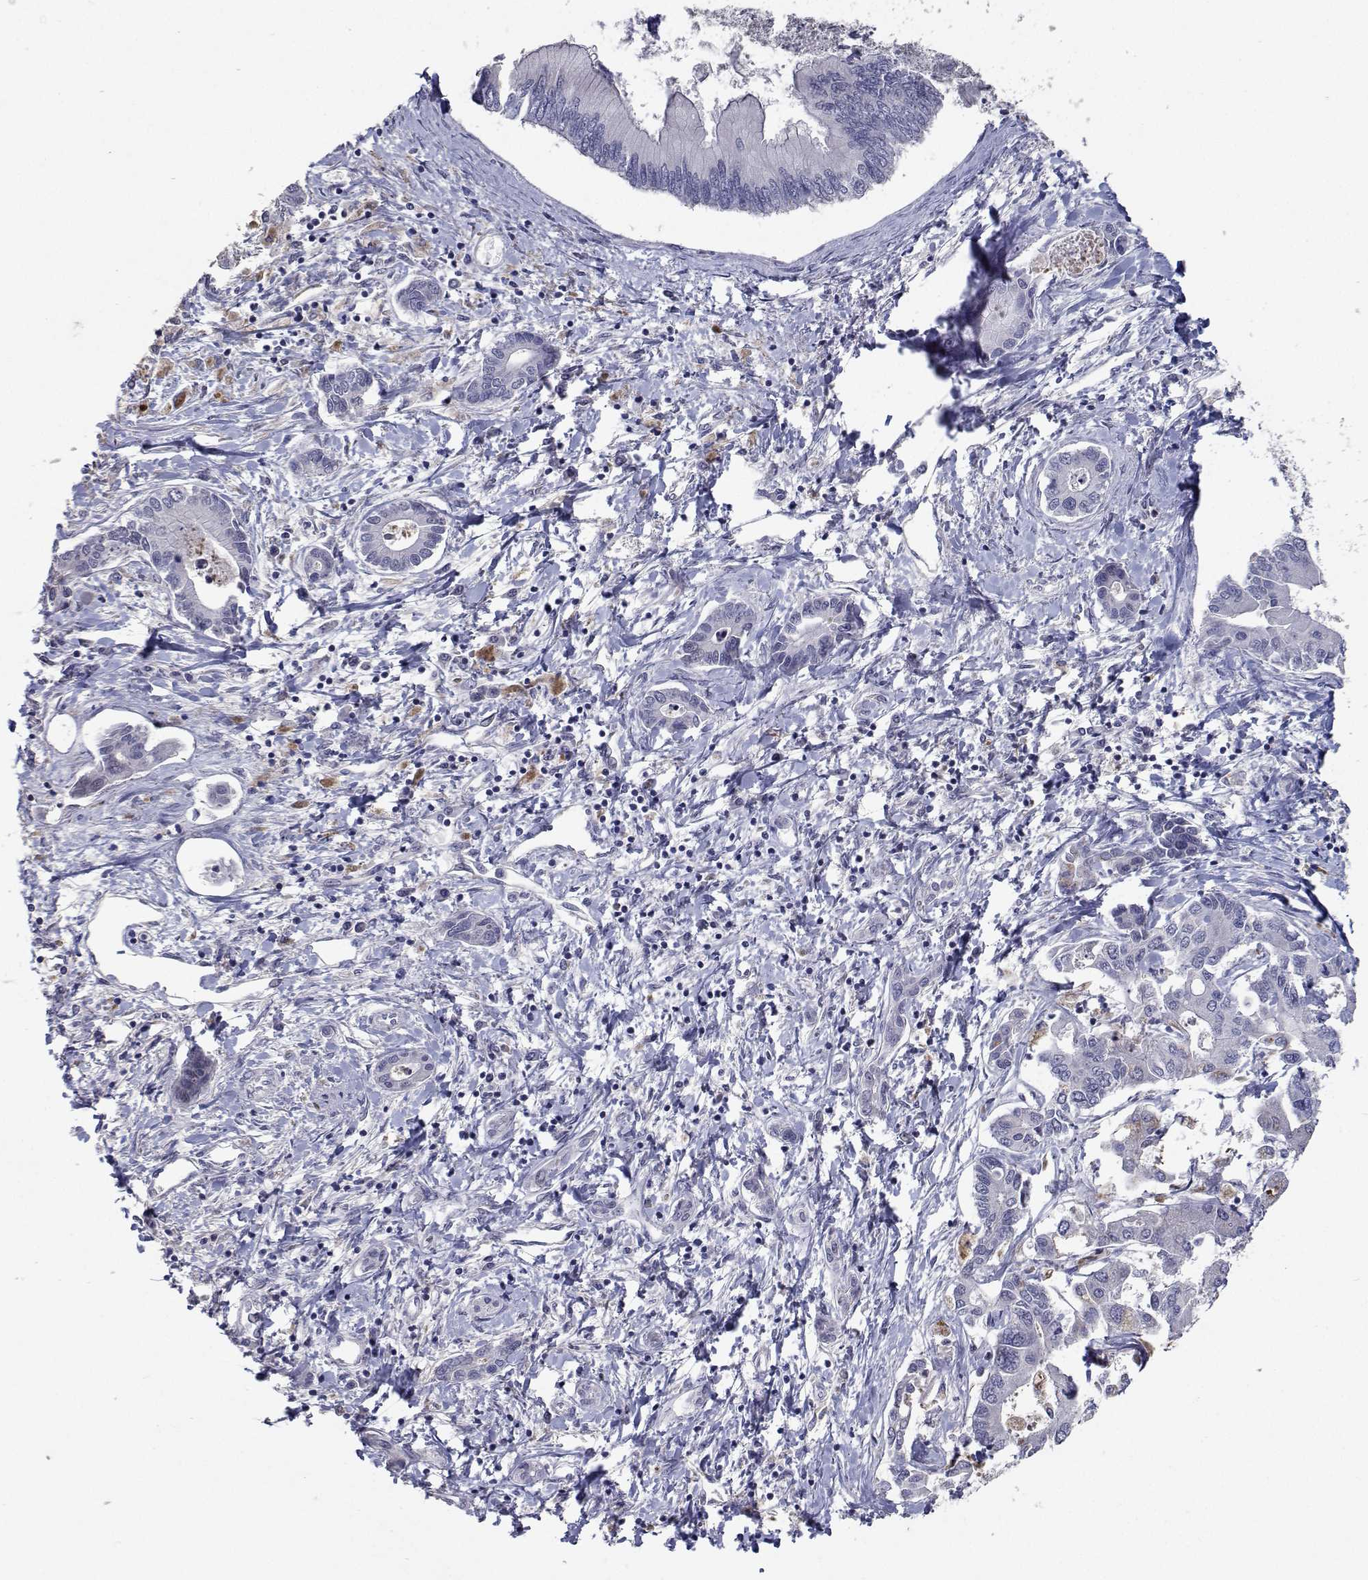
{"staining": {"intensity": "negative", "quantity": "none", "location": "none"}, "tissue": "liver cancer", "cell_type": "Tumor cells", "image_type": "cancer", "snomed": [{"axis": "morphology", "description": "Cholangiocarcinoma"}, {"axis": "topography", "description": "Liver"}], "caption": "The histopathology image exhibits no staining of tumor cells in liver cancer (cholangiocarcinoma). (Immunohistochemistry, brightfield microscopy, high magnification).", "gene": "RBPJL", "patient": {"sex": "male", "age": 66}}